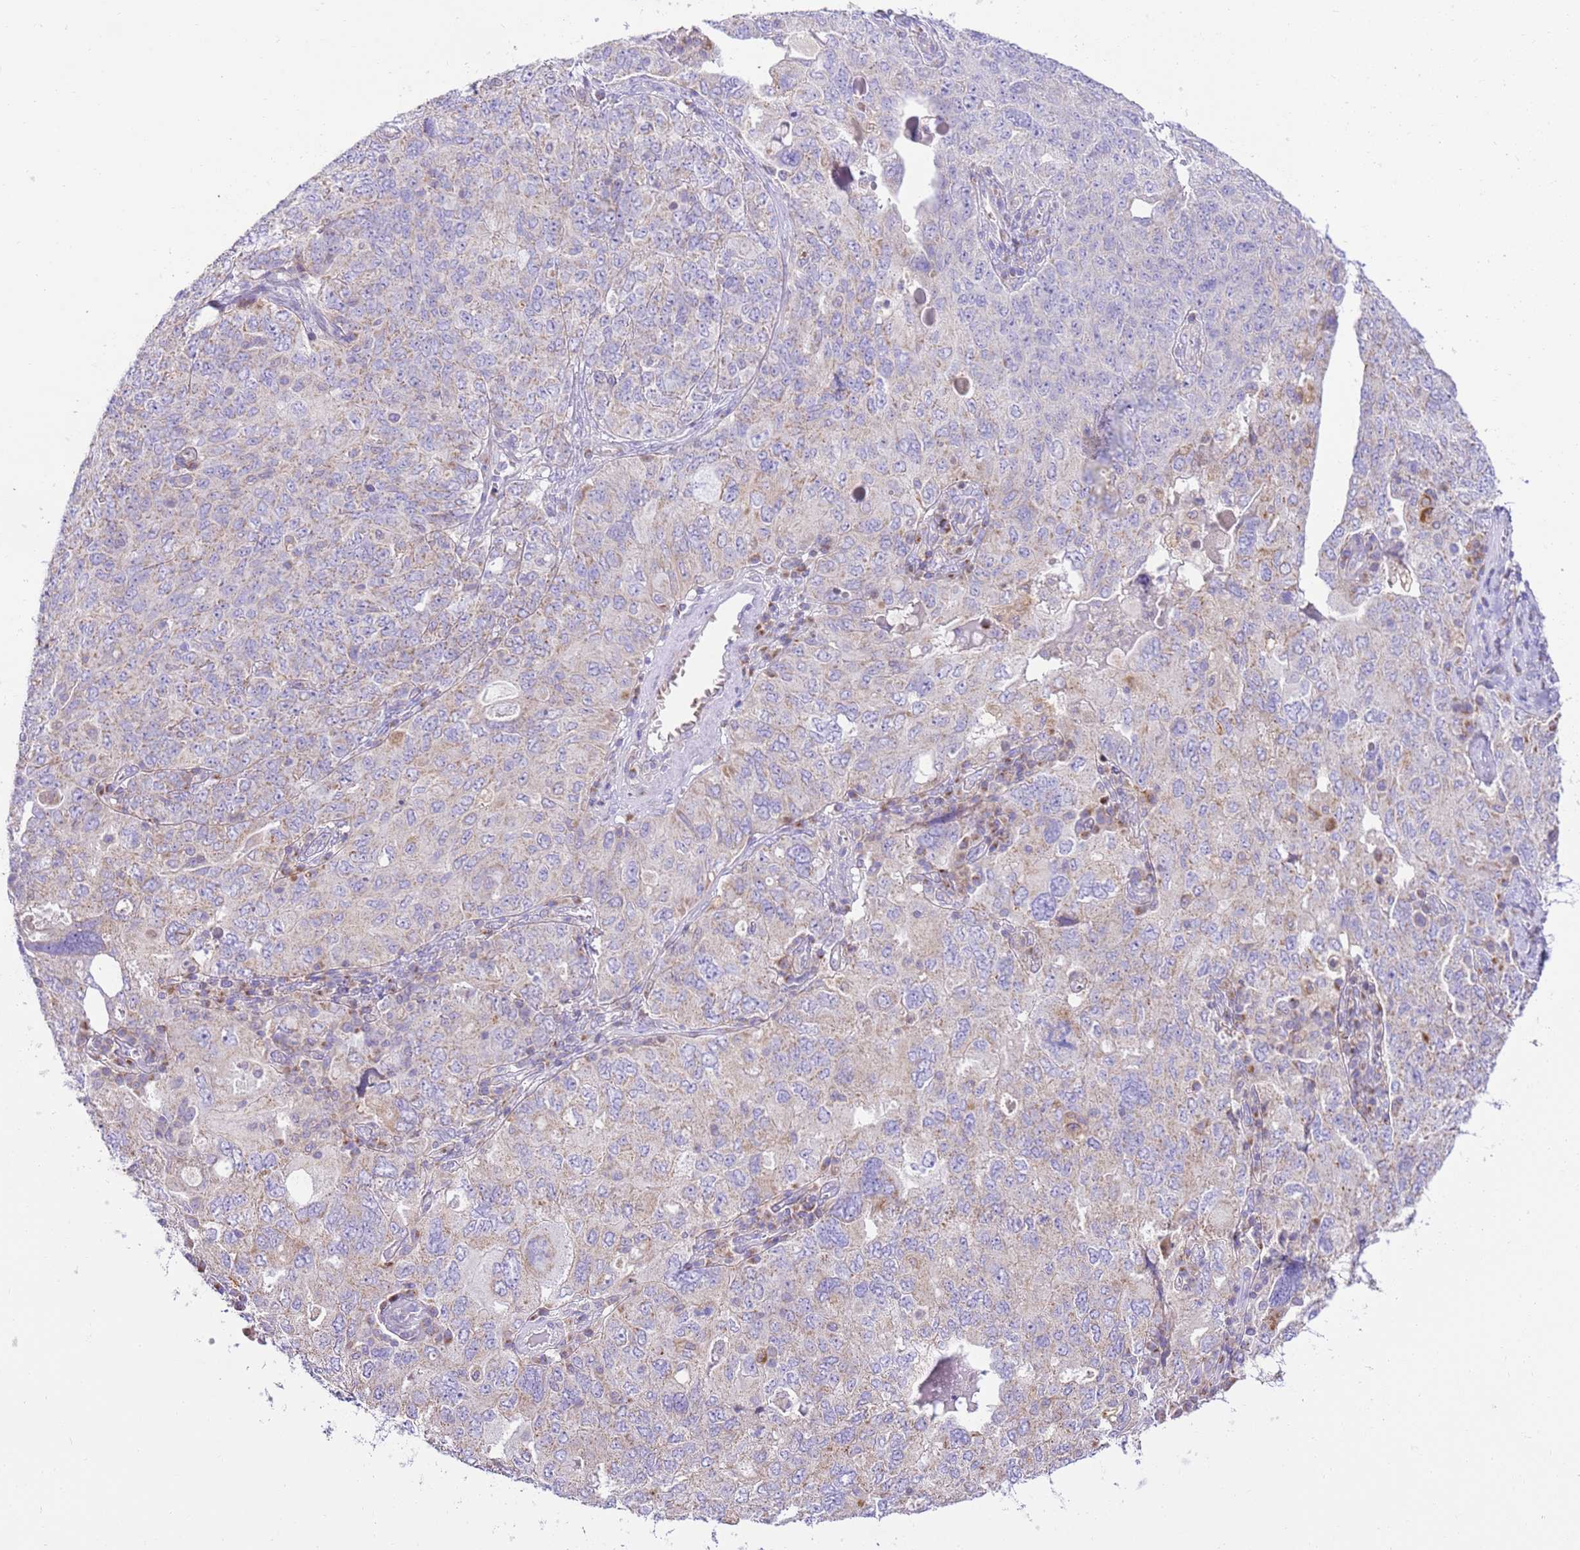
{"staining": {"intensity": "weak", "quantity": "<25%", "location": "cytoplasmic/membranous"}, "tissue": "ovarian cancer", "cell_type": "Tumor cells", "image_type": "cancer", "snomed": [{"axis": "morphology", "description": "Carcinoma, endometroid"}, {"axis": "topography", "description": "Ovary"}], "caption": "This is an immunohistochemistry (IHC) photomicrograph of ovarian cancer (endometroid carcinoma). There is no expression in tumor cells.", "gene": "SPATA2L", "patient": {"sex": "female", "age": 62}}